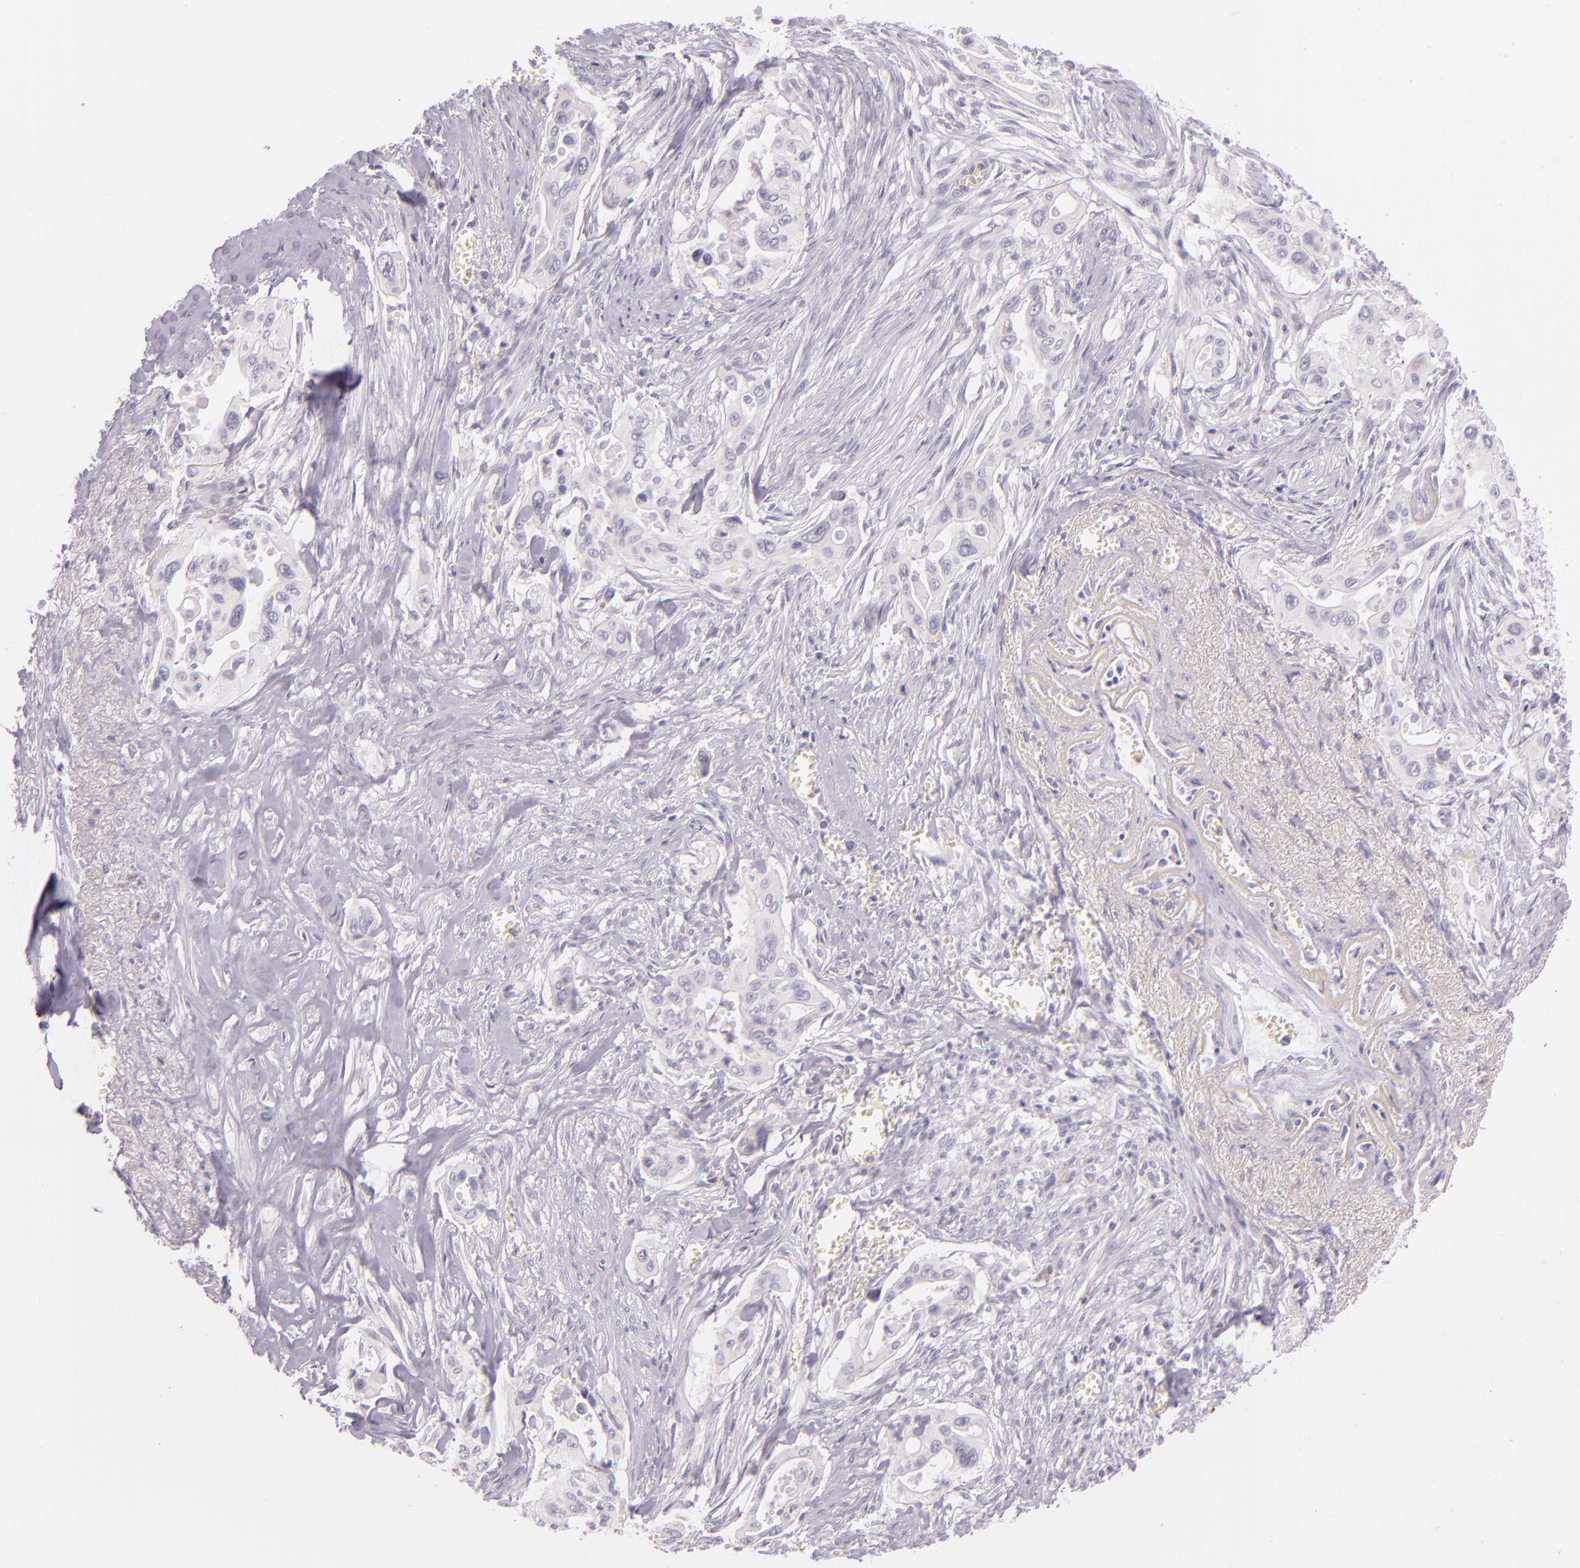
{"staining": {"intensity": "negative", "quantity": "none", "location": "none"}, "tissue": "pancreatic cancer", "cell_type": "Tumor cells", "image_type": "cancer", "snomed": [{"axis": "morphology", "description": "Adenocarcinoma, NOS"}, {"axis": "topography", "description": "Pancreas"}], "caption": "Immunohistochemistry (IHC) of pancreatic cancer reveals no positivity in tumor cells.", "gene": "CBS", "patient": {"sex": "male", "age": 77}}